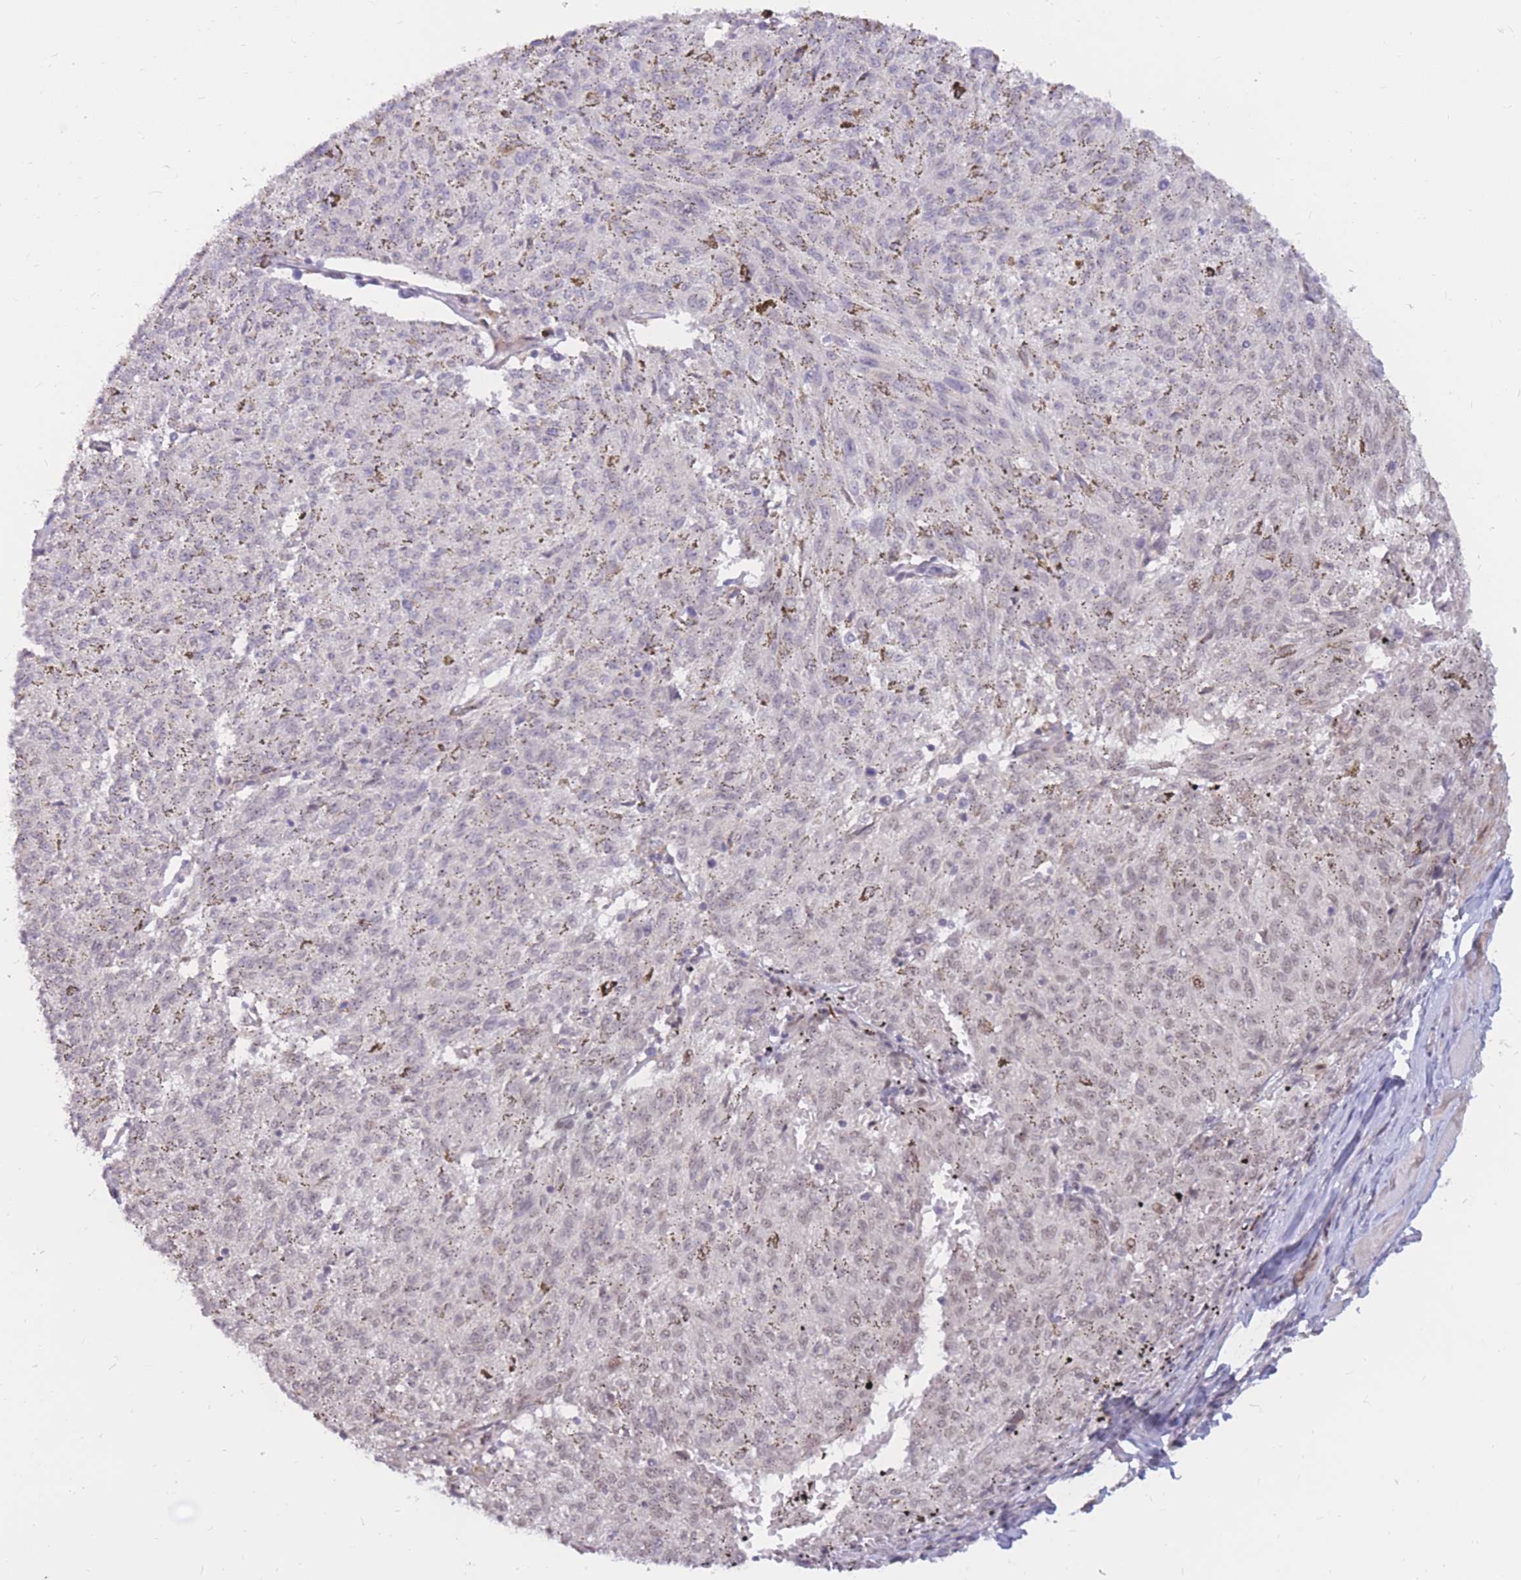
{"staining": {"intensity": "weak", "quantity": "25%-75%", "location": "nuclear"}, "tissue": "melanoma", "cell_type": "Tumor cells", "image_type": "cancer", "snomed": [{"axis": "morphology", "description": "Malignant melanoma, NOS"}, {"axis": "topography", "description": "Skin"}], "caption": "Melanoma tissue shows weak nuclear positivity in about 25%-75% of tumor cells, visualized by immunohistochemistry.", "gene": "ERICH6B", "patient": {"sex": "female", "age": 72}}